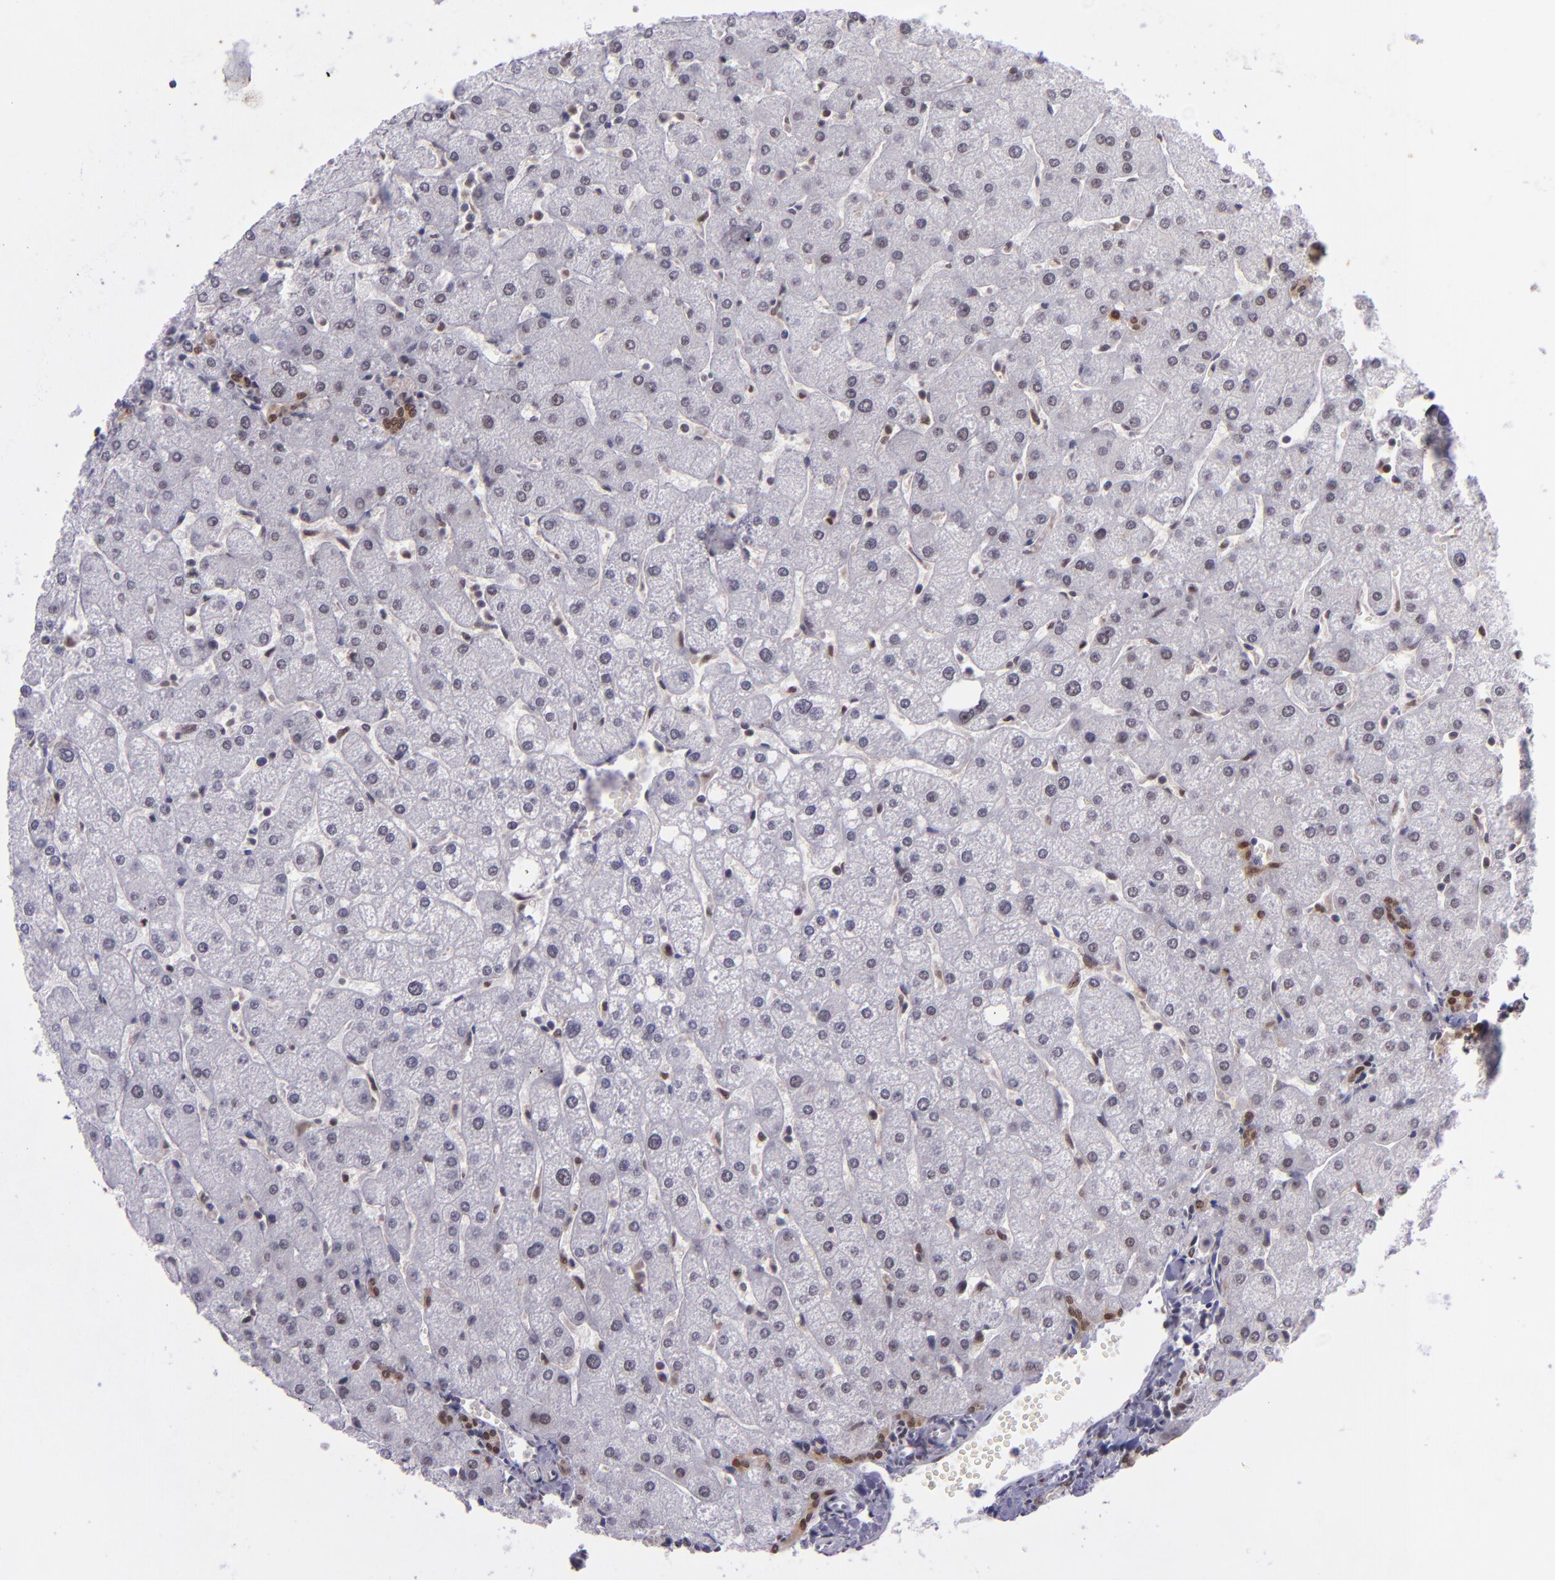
{"staining": {"intensity": "moderate", "quantity": ">75%", "location": "cytoplasmic/membranous,nuclear"}, "tissue": "liver", "cell_type": "Cholangiocytes", "image_type": "normal", "snomed": [{"axis": "morphology", "description": "Normal tissue, NOS"}, {"axis": "topography", "description": "Liver"}], "caption": "Normal liver demonstrates moderate cytoplasmic/membranous,nuclear expression in about >75% of cholangiocytes The staining is performed using DAB (3,3'-diaminobenzidine) brown chromogen to label protein expression. The nuclei are counter-stained blue using hematoxylin..", "gene": "BAG1", "patient": {"sex": "male", "age": 67}}